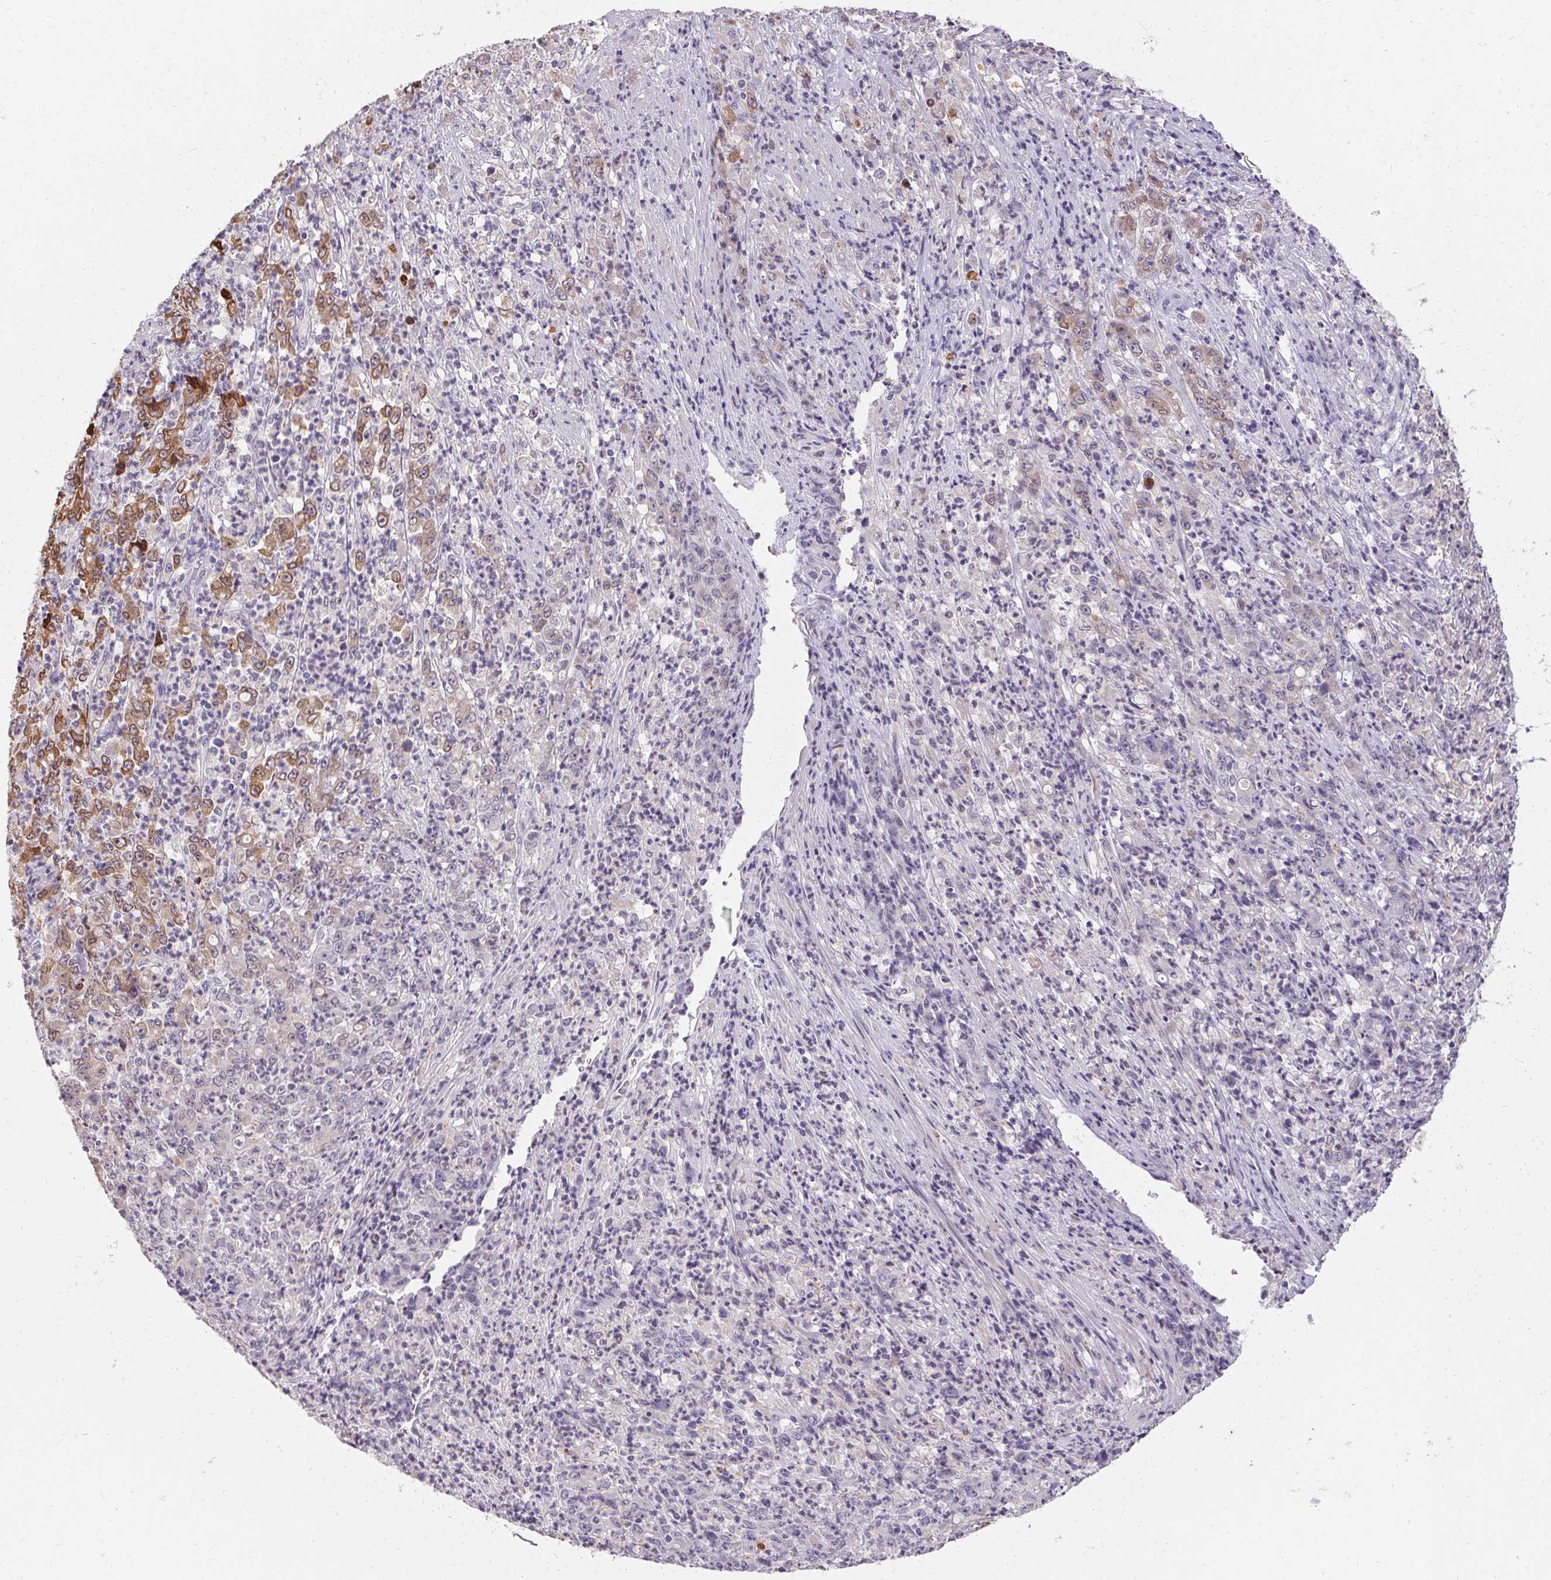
{"staining": {"intensity": "strong", "quantity": "25%-75%", "location": "cytoplasmic/membranous"}, "tissue": "stomach cancer", "cell_type": "Tumor cells", "image_type": "cancer", "snomed": [{"axis": "morphology", "description": "Adenocarcinoma, NOS"}, {"axis": "topography", "description": "Stomach, lower"}], "caption": "IHC micrograph of adenocarcinoma (stomach) stained for a protein (brown), which shows high levels of strong cytoplasmic/membranous positivity in about 25%-75% of tumor cells.", "gene": "HSD17B3", "patient": {"sex": "female", "age": 71}}